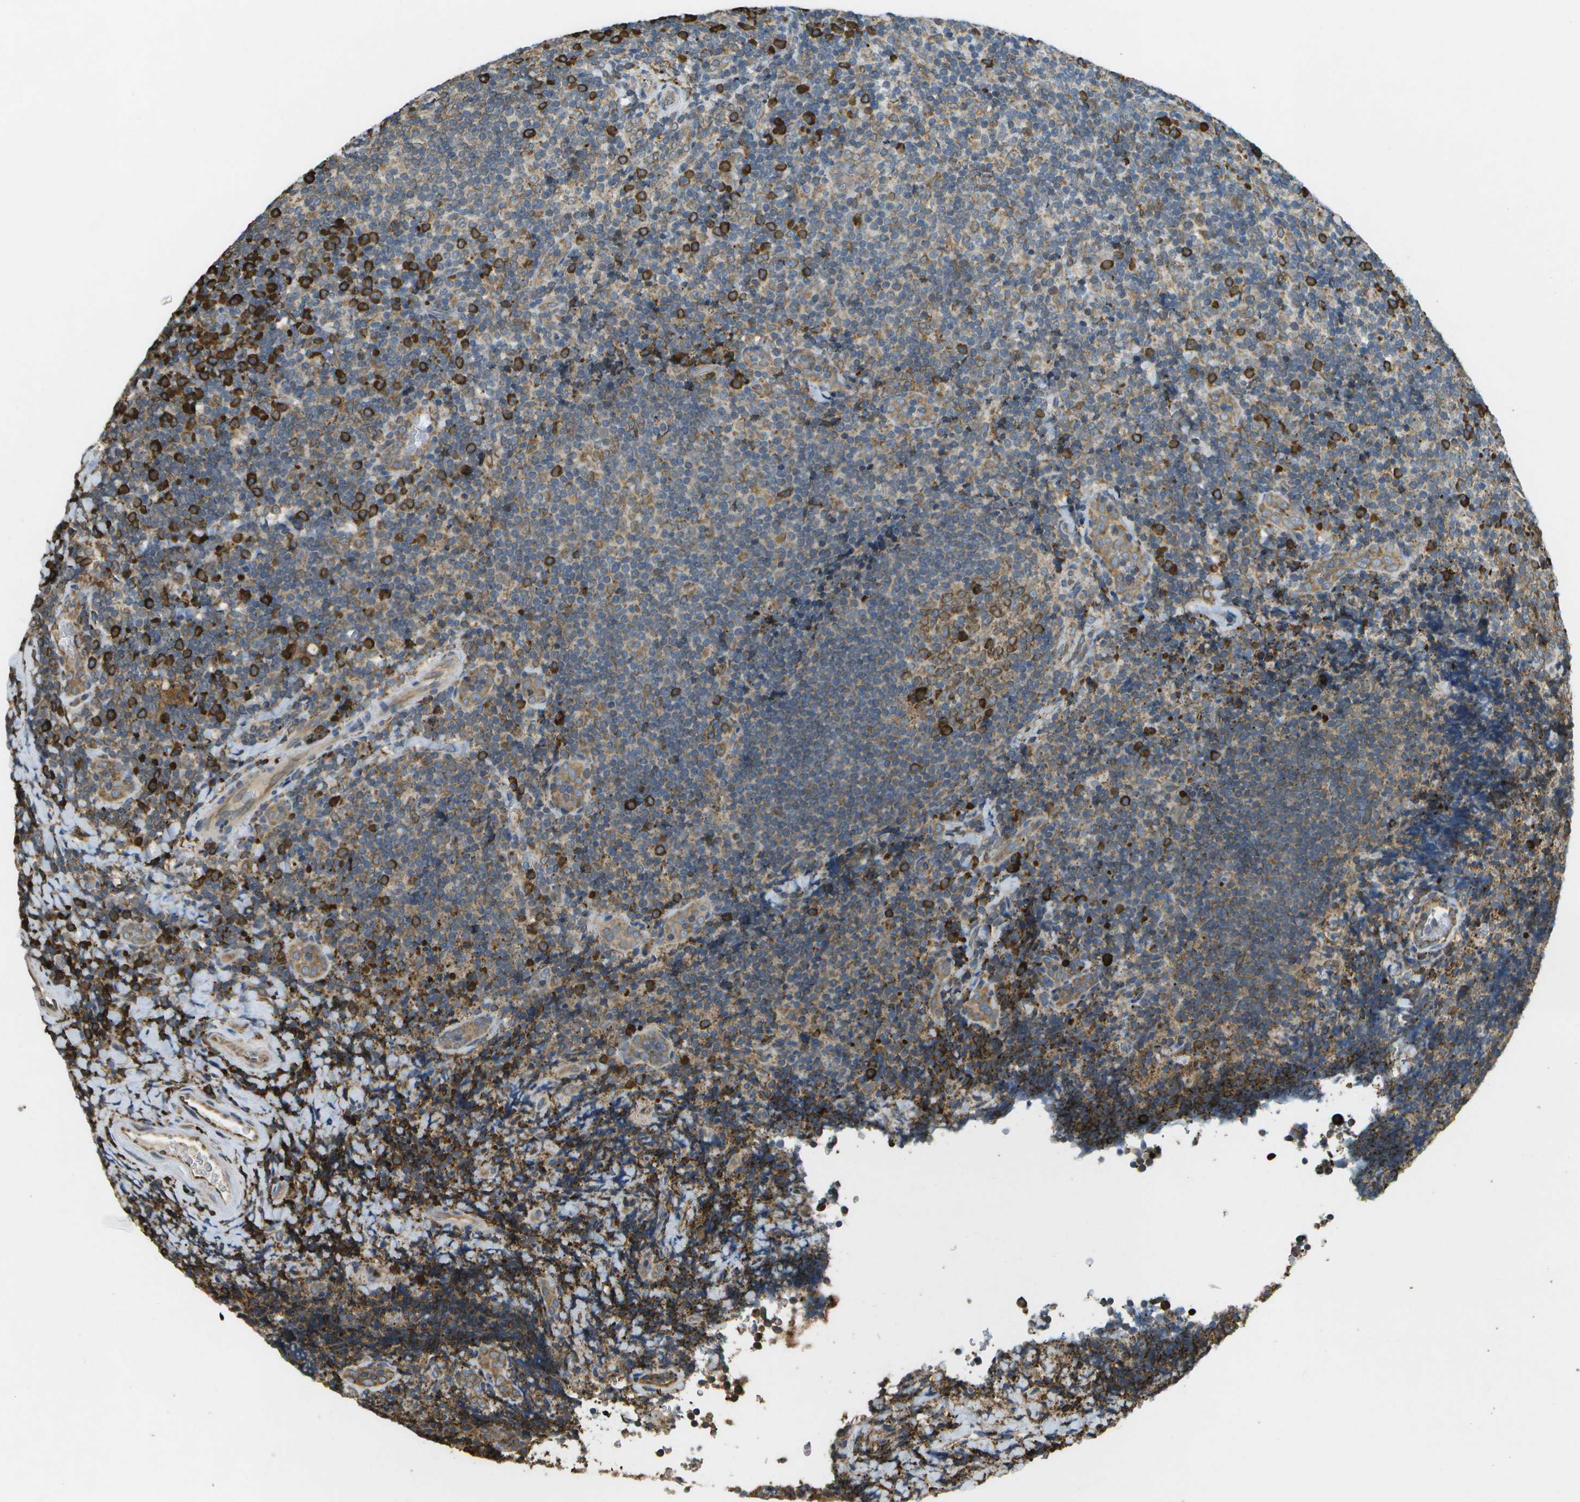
{"staining": {"intensity": "strong", "quantity": "25%-75%", "location": "cytoplasmic/membranous"}, "tissue": "tonsil", "cell_type": "Germinal center cells", "image_type": "normal", "snomed": [{"axis": "morphology", "description": "Normal tissue, NOS"}, {"axis": "topography", "description": "Tonsil"}], "caption": "Immunohistochemical staining of unremarkable tonsil reveals 25%-75% levels of strong cytoplasmic/membranous protein expression in about 25%-75% of germinal center cells. (brown staining indicates protein expression, while blue staining denotes nuclei).", "gene": "PDIA4", "patient": {"sex": "male", "age": 37}}